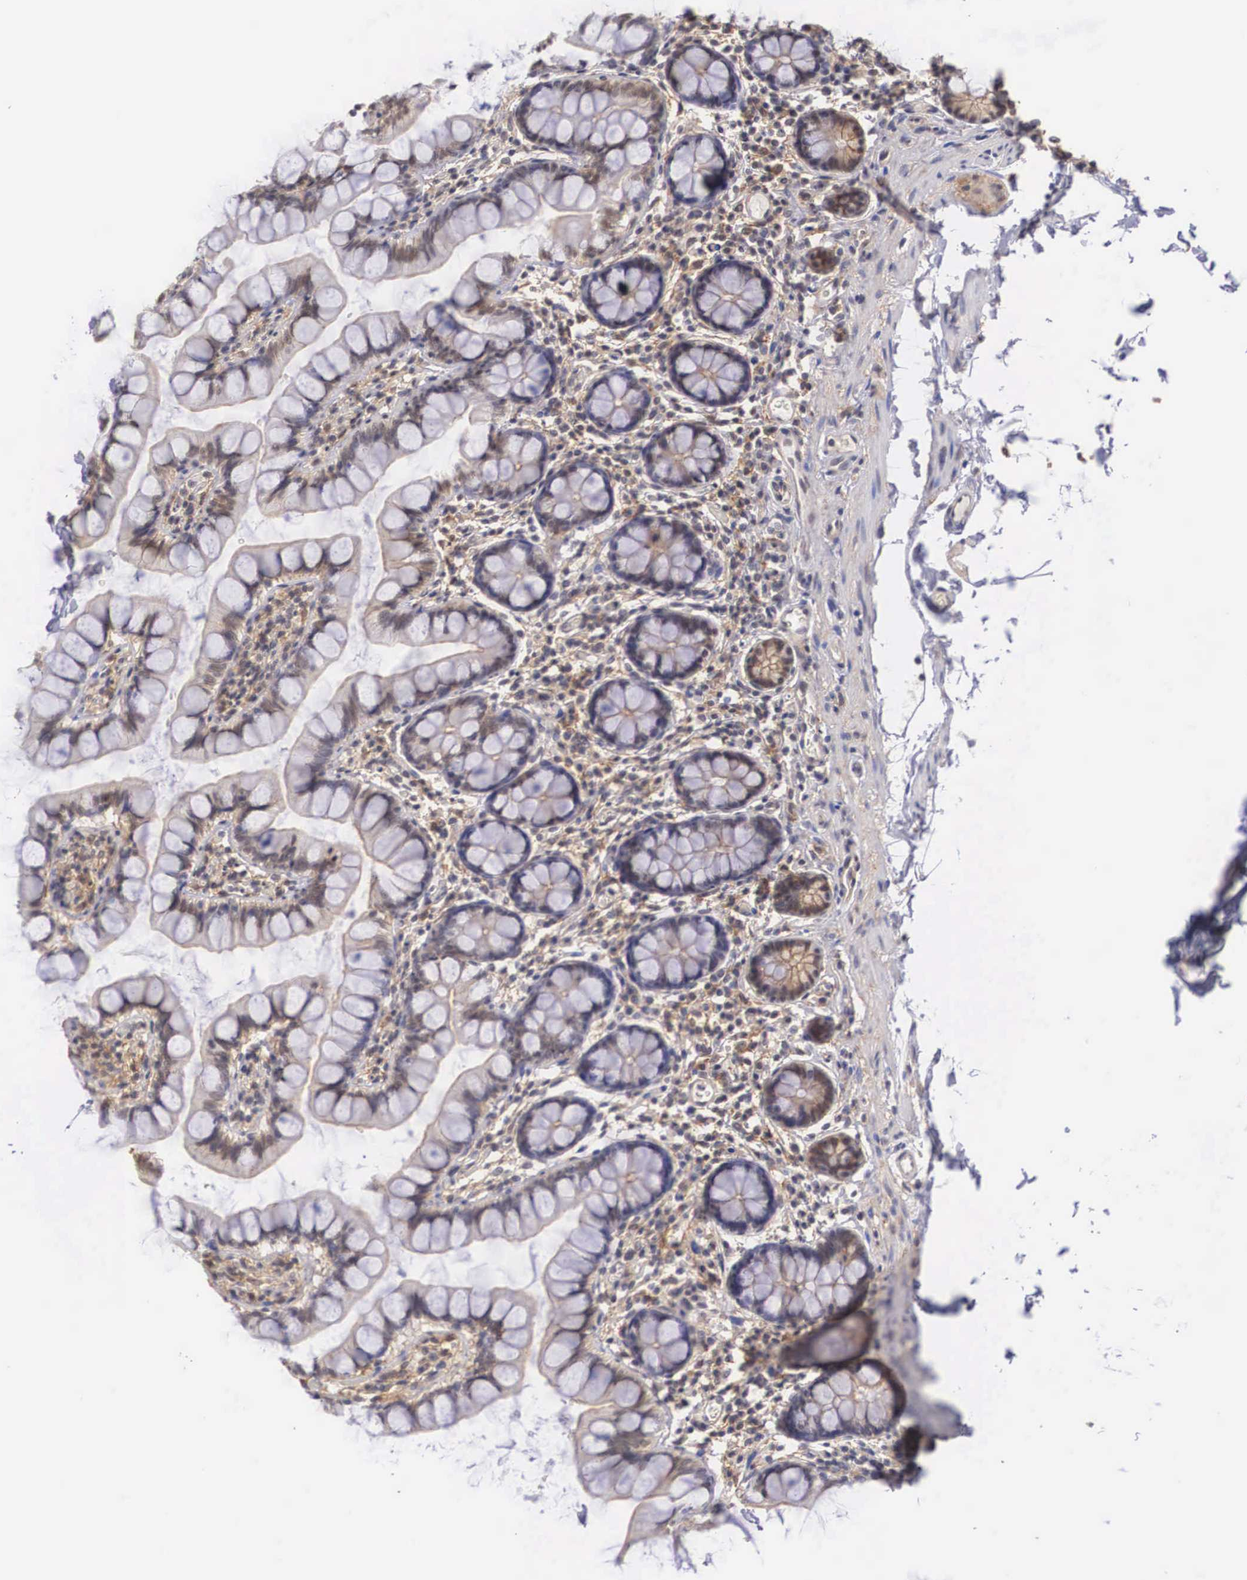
{"staining": {"intensity": "negative", "quantity": "none", "location": "none"}, "tissue": "colon", "cell_type": "Endothelial cells", "image_type": "normal", "snomed": [{"axis": "morphology", "description": "Normal tissue, NOS"}, {"axis": "topography", "description": "Colon"}], "caption": "An immunohistochemistry histopathology image of normal colon is shown. There is no staining in endothelial cells of colon.", "gene": "NR4A2", "patient": {"sex": "male", "age": 54}}